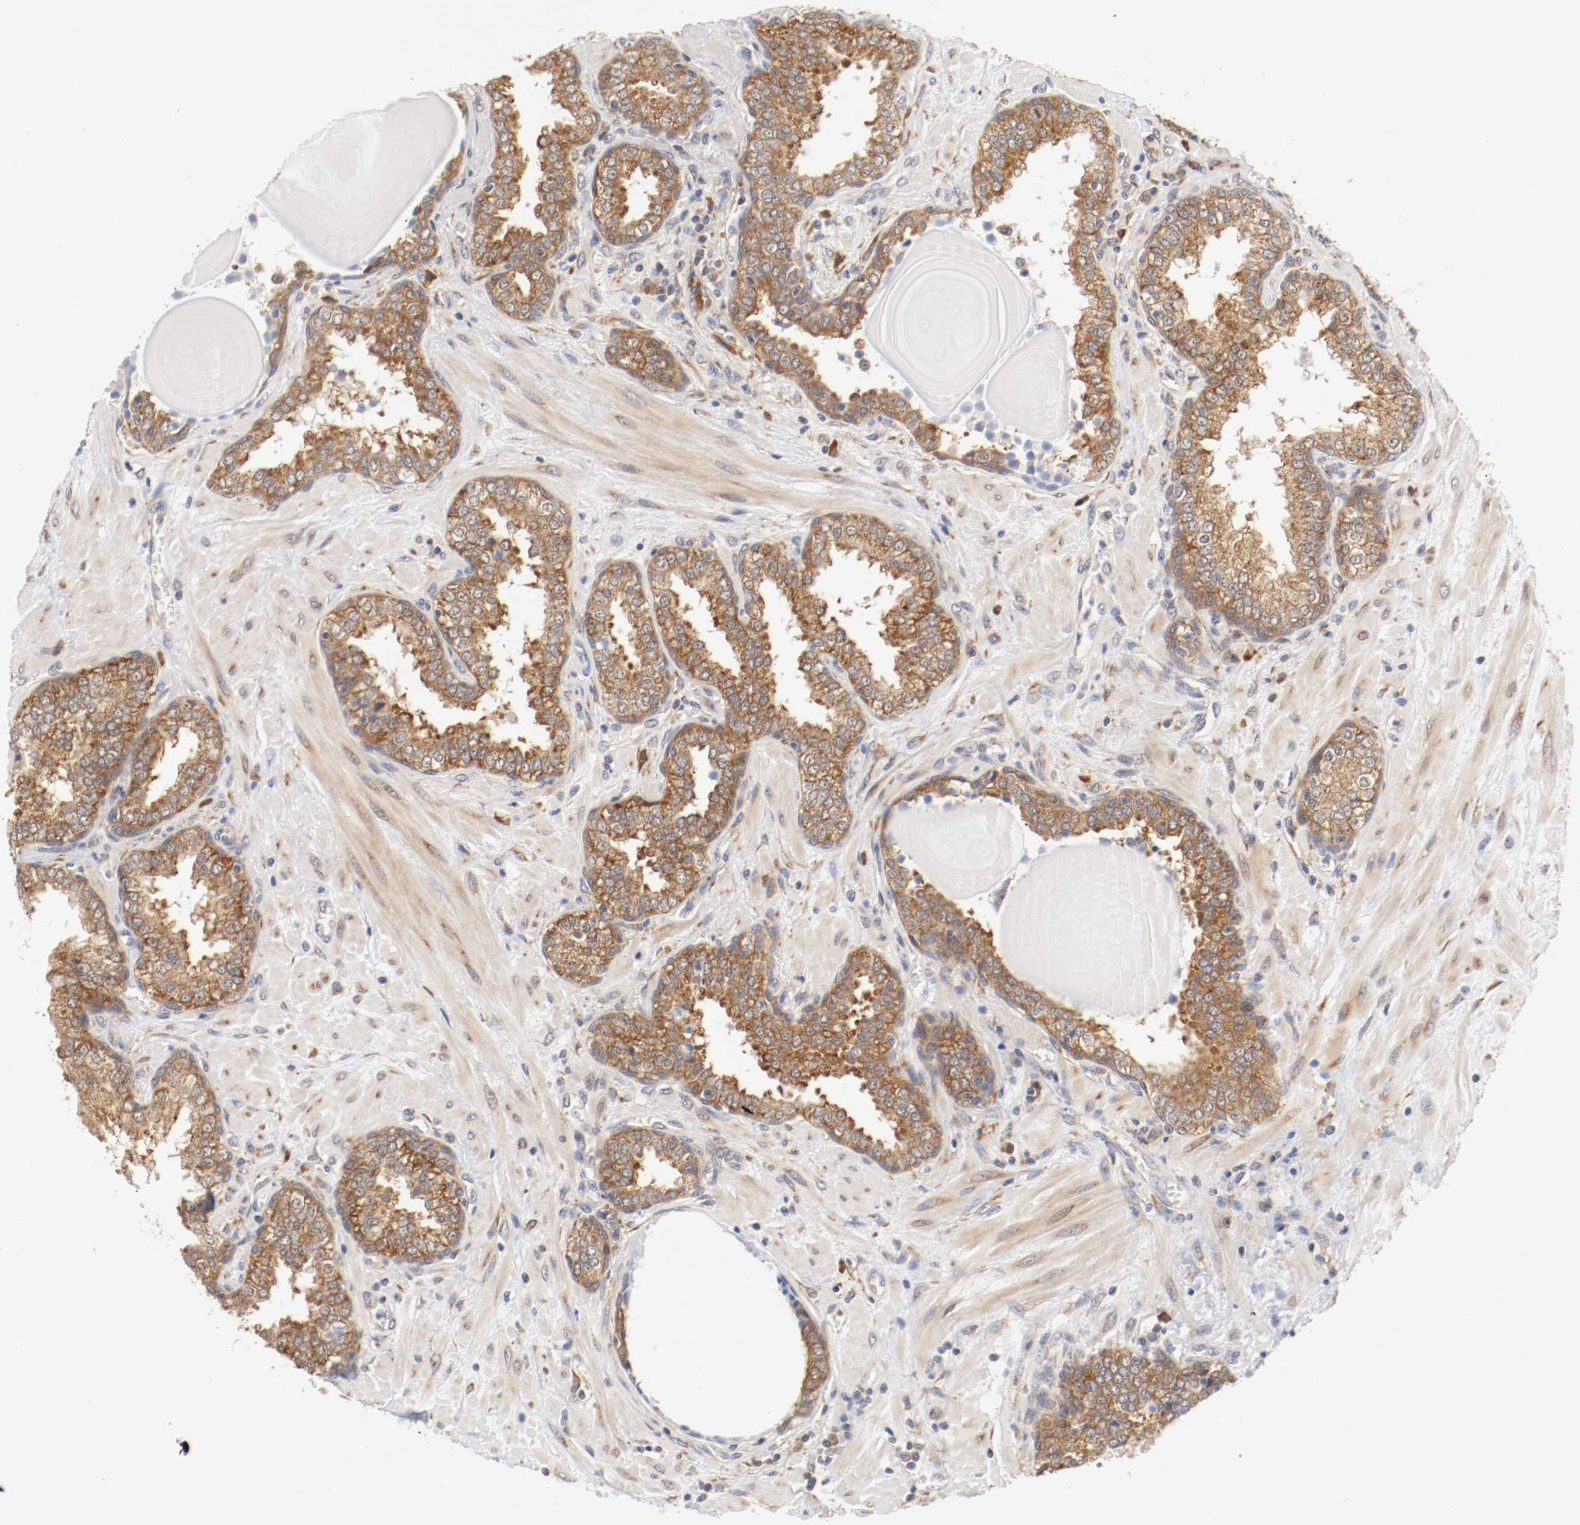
{"staining": {"intensity": "moderate", "quantity": ">75%", "location": "cytoplasmic/membranous"}, "tissue": "prostate", "cell_type": "Glandular cells", "image_type": "normal", "snomed": [{"axis": "morphology", "description": "Normal tissue, NOS"}, {"axis": "topography", "description": "Prostate"}], "caption": "This histopathology image reveals benign prostate stained with immunohistochemistry to label a protein in brown. The cytoplasmic/membranous of glandular cells show moderate positivity for the protein. Nuclei are counter-stained blue.", "gene": "FKBP3", "patient": {"sex": "male", "age": 51}}